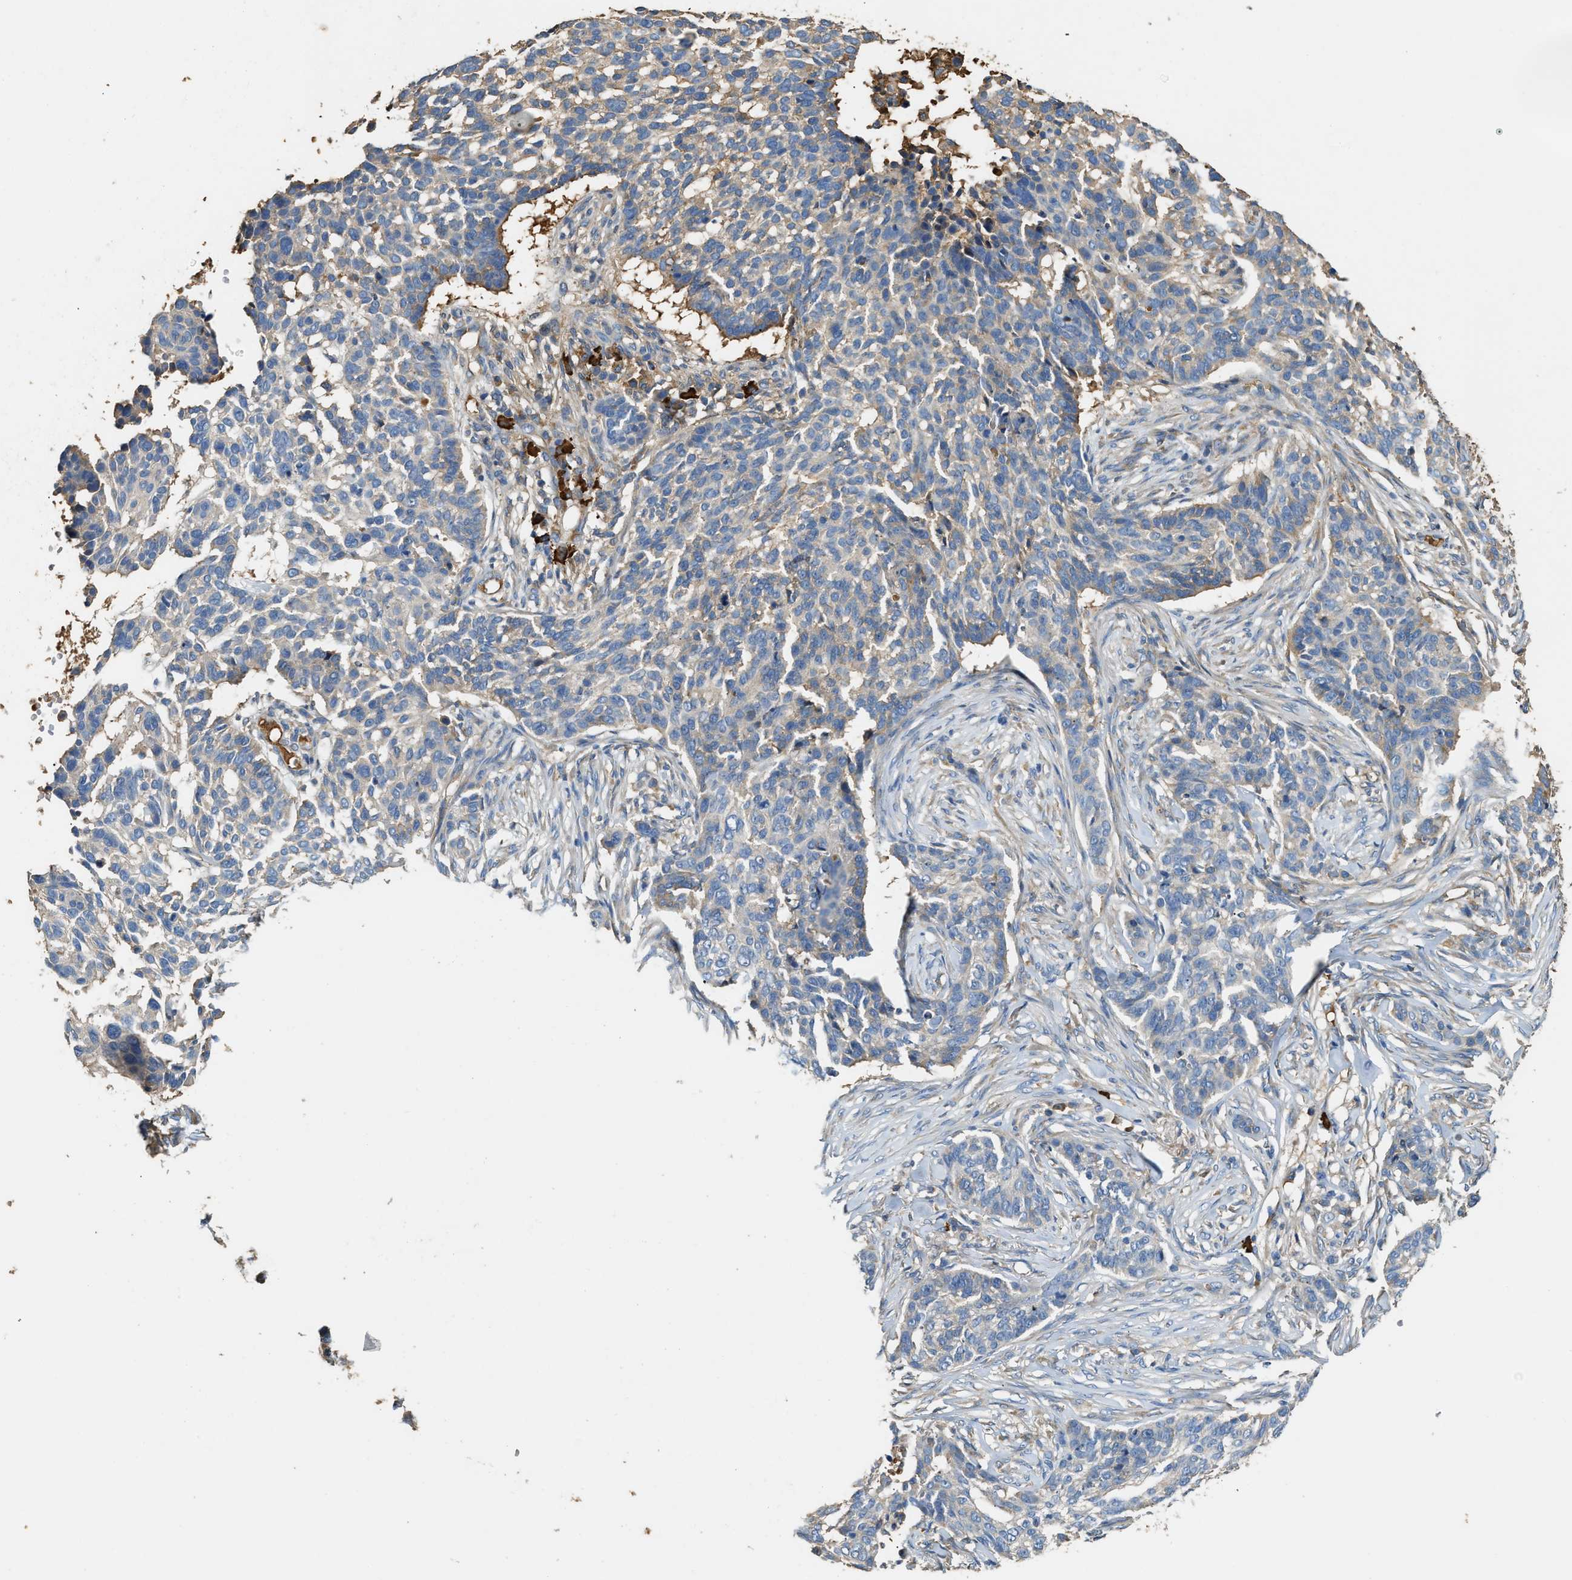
{"staining": {"intensity": "weak", "quantity": "25%-75%", "location": "cytoplasmic/membranous"}, "tissue": "skin cancer", "cell_type": "Tumor cells", "image_type": "cancer", "snomed": [{"axis": "morphology", "description": "Basal cell carcinoma"}, {"axis": "topography", "description": "Skin"}], "caption": "Skin basal cell carcinoma tissue displays weak cytoplasmic/membranous positivity in about 25%-75% of tumor cells, visualized by immunohistochemistry.", "gene": "TMEM268", "patient": {"sex": "male", "age": 85}}